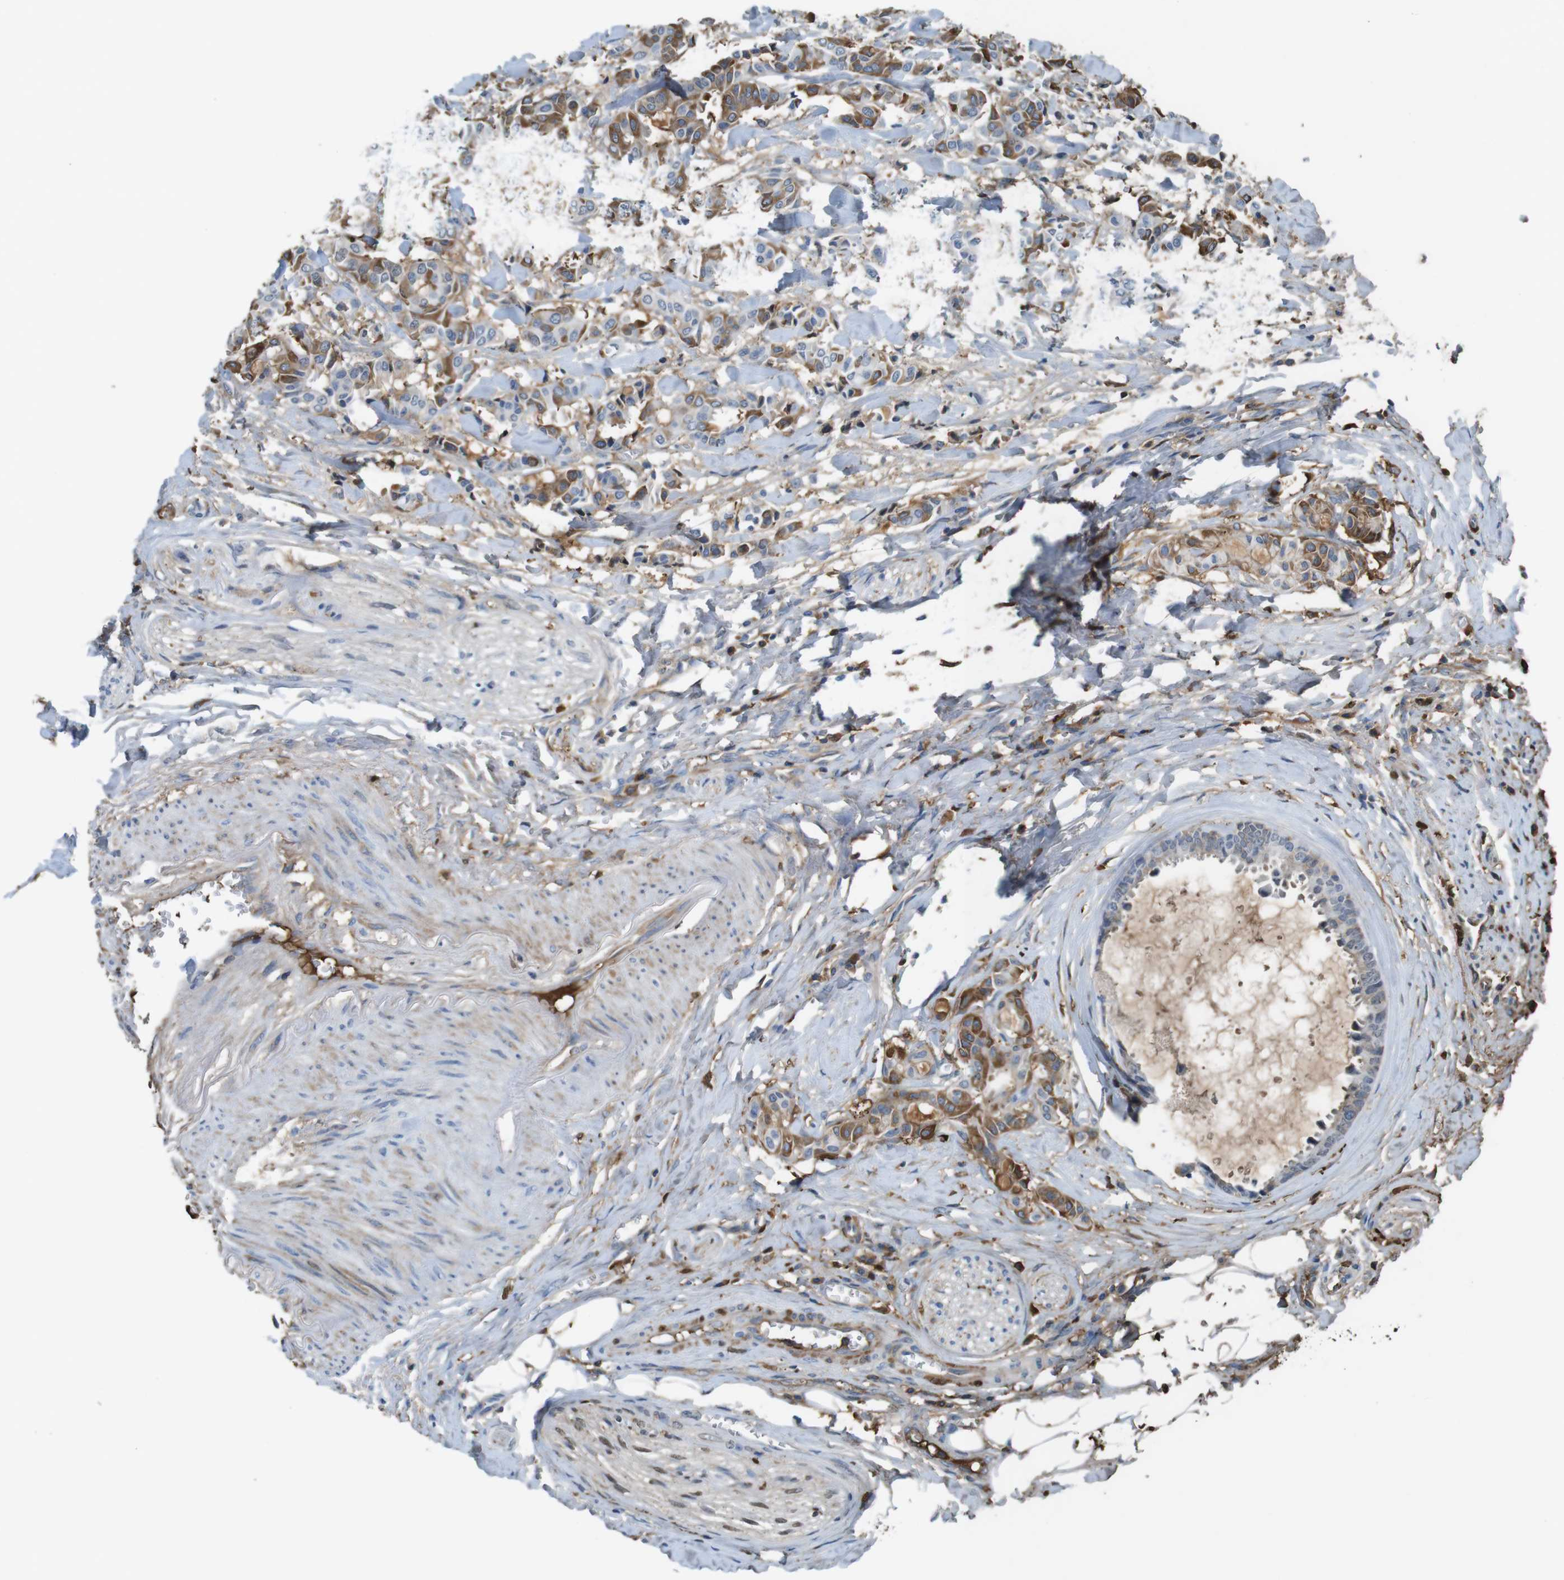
{"staining": {"intensity": "moderate", "quantity": ">75%", "location": "cytoplasmic/membranous"}, "tissue": "head and neck cancer", "cell_type": "Tumor cells", "image_type": "cancer", "snomed": [{"axis": "morphology", "description": "Adenocarcinoma, NOS"}, {"axis": "topography", "description": "Salivary gland"}, {"axis": "topography", "description": "Head-Neck"}], "caption": "This is a photomicrograph of IHC staining of head and neck cancer (adenocarcinoma), which shows moderate expression in the cytoplasmic/membranous of tumor cells.", "gene": "LTBP4", "patient": {"sex": "female", "age": 59}}